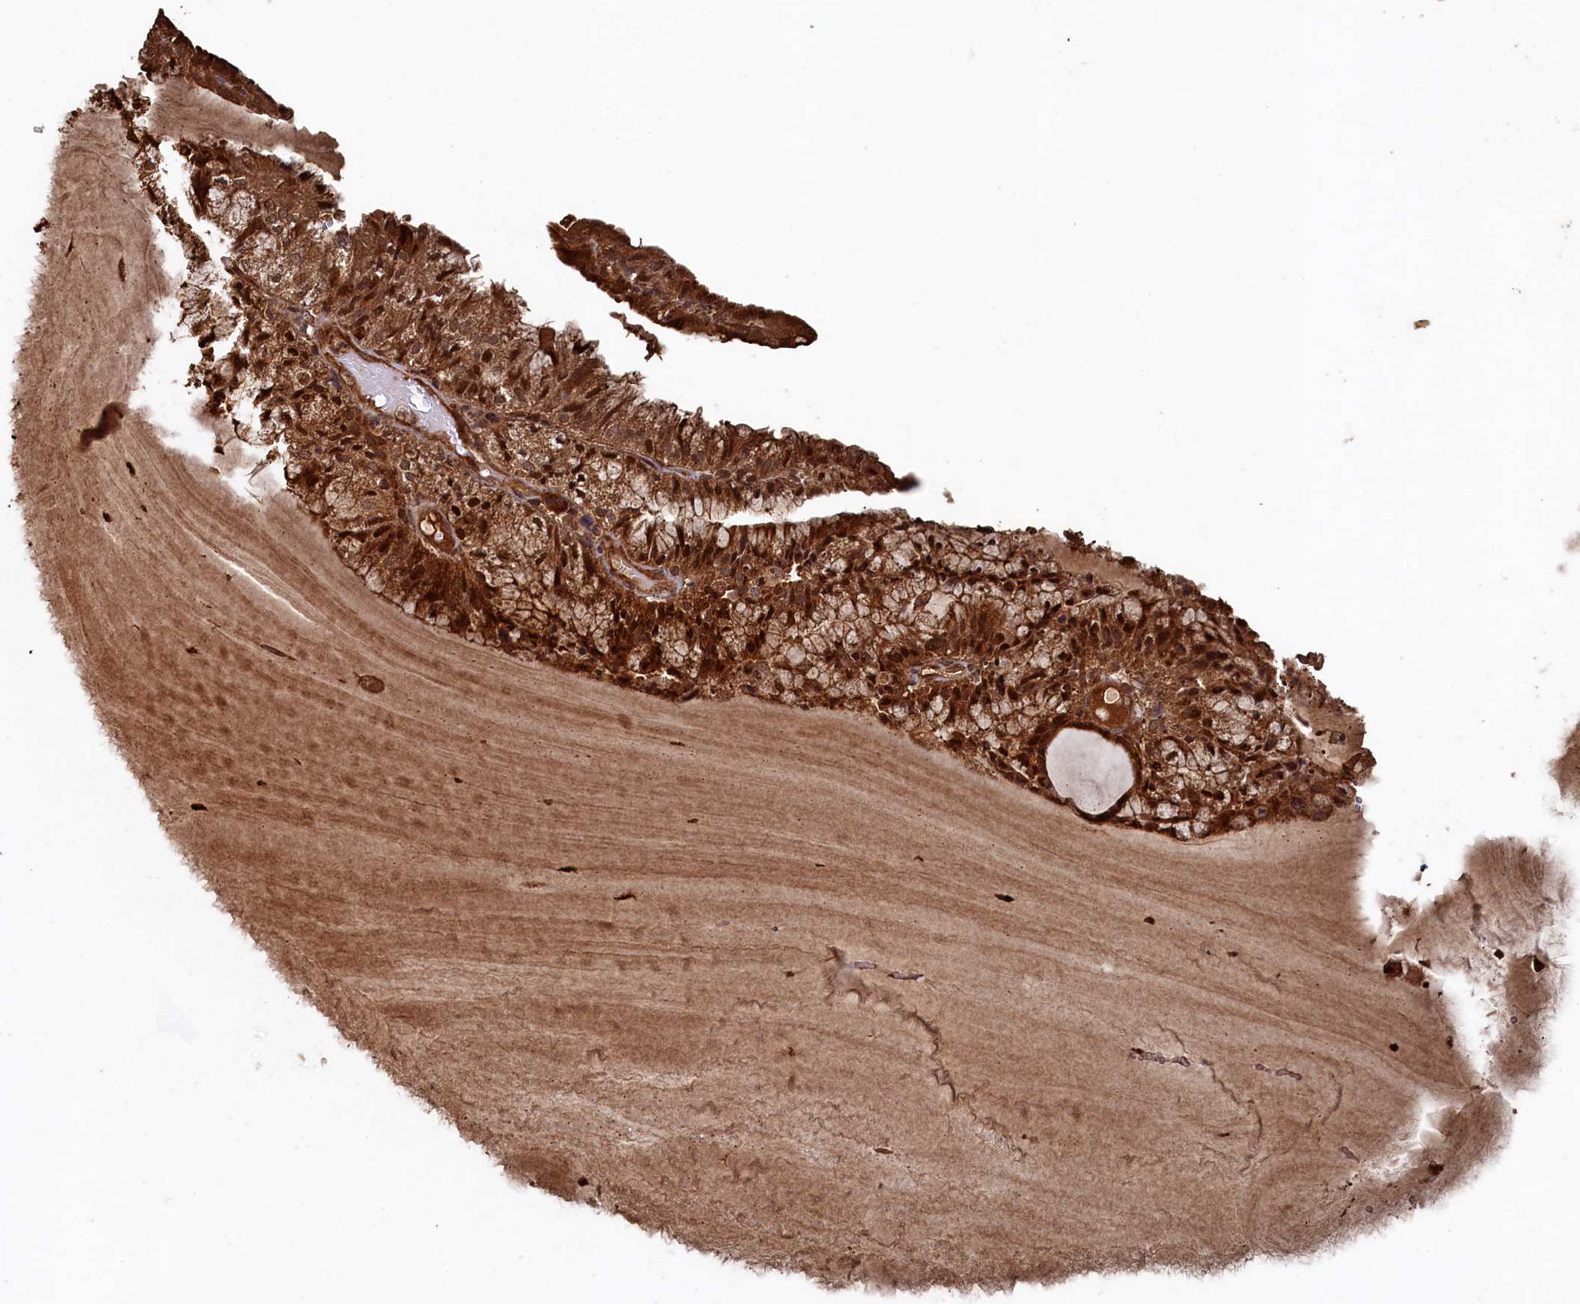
{"staining": {"intensity": "strong", "quantity": ">75%", "location": "cytoplasmic/membranous,nuclear"}, "tissue": "endometrial cancer", "cell_type": "Tumor cells", "image_type": "cancer", "snomed": [{"axis": "morphology", "description": "Adenocarcinoma, NOS"}, {"axis": "topography", "description": "Endometrium"}], "caption": "Approximately >75% of tumor cells in adenocarcinoma (endometrial) exhibit strong cytoplasmic/membranous and nuclear protein expression as visualized by brown immunohistochemical staining.", "gene": "PIGN", "patient": {"sex": "female", "age": 81}}